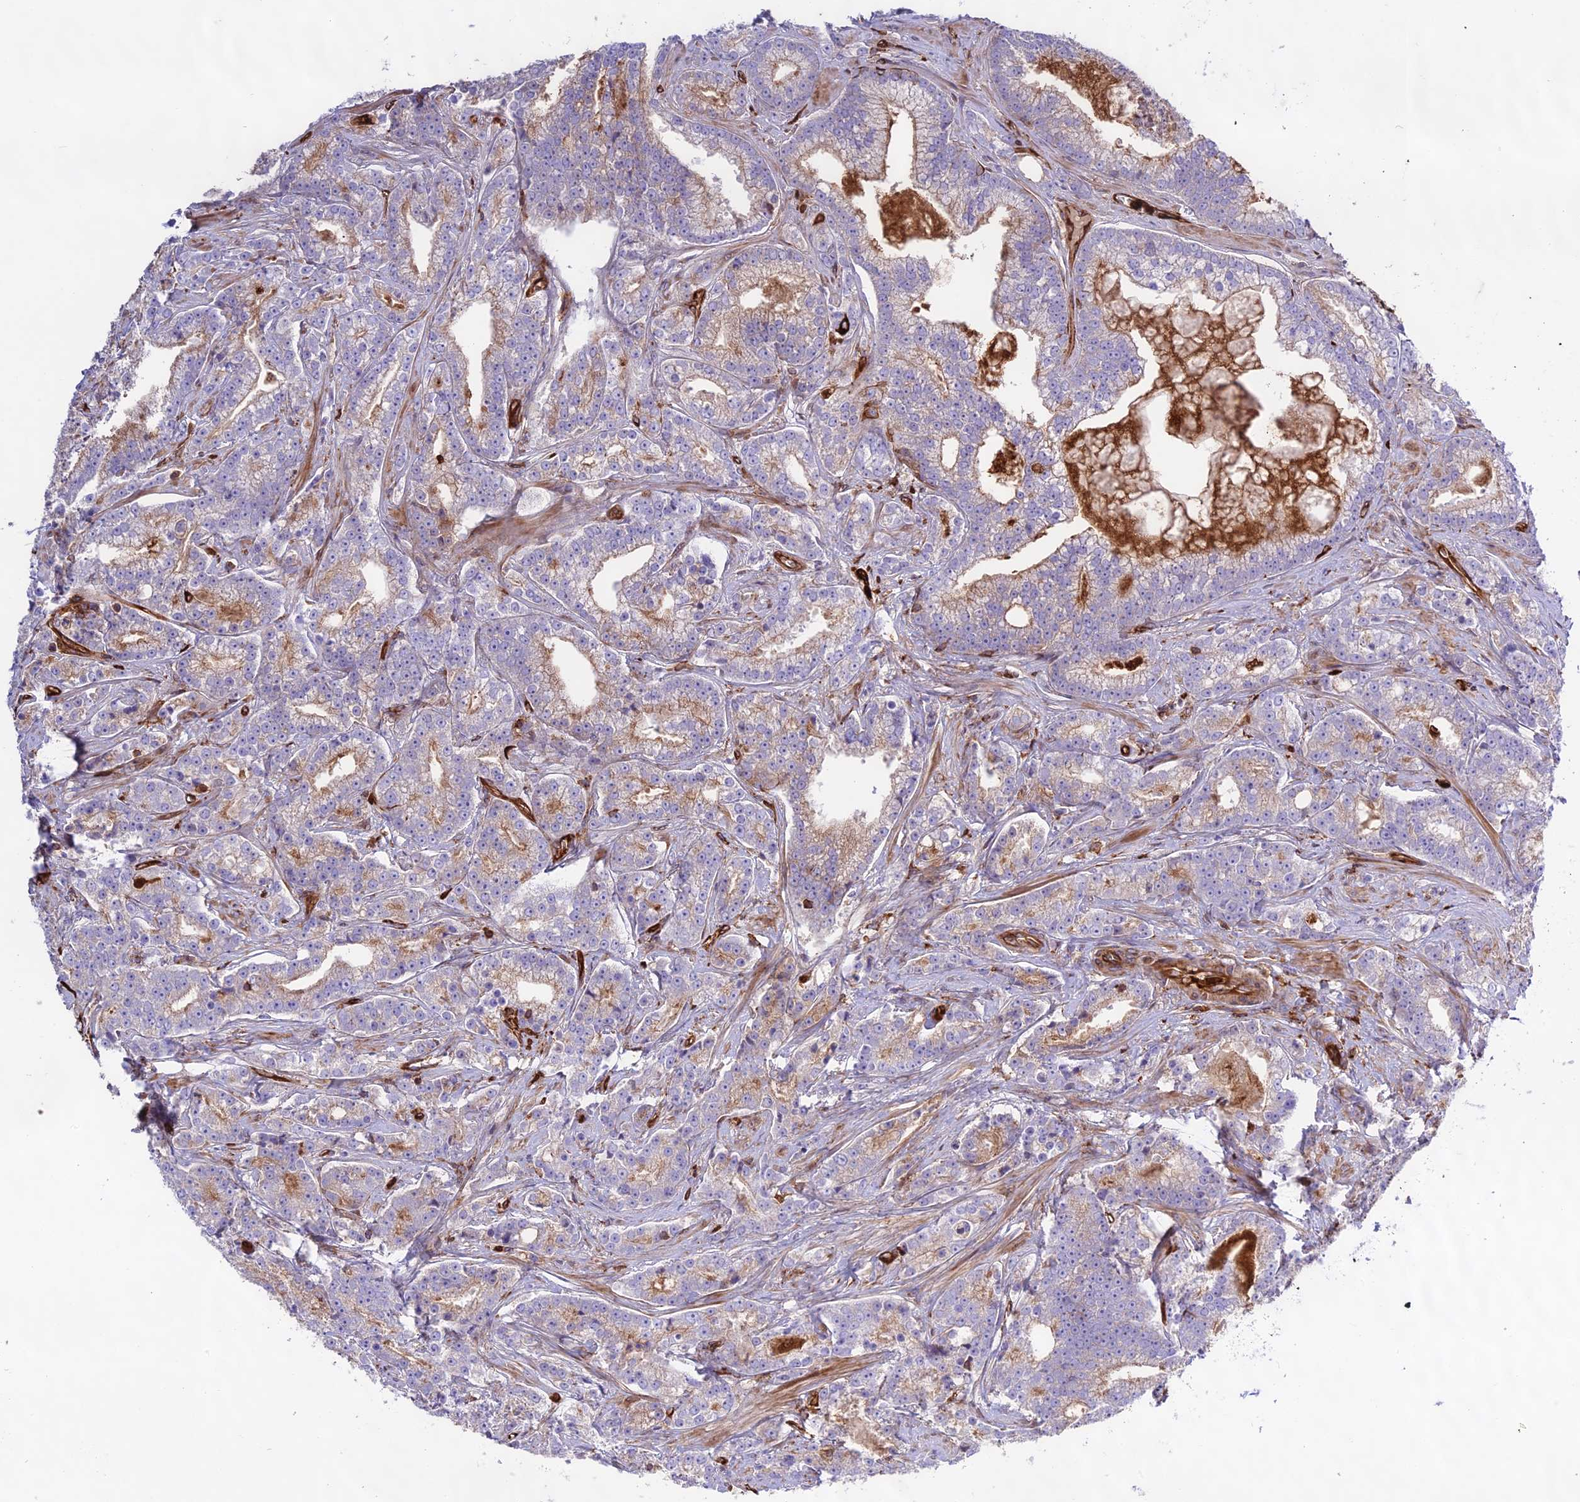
{"staining": {"intensity": "weak", "quantity": "<25%", "location": "cytoplasmic/membranous"}, "tissue": "prostate cancer", "cell_type": "Tumor cells", "image_type": "cancer", "snomed": [{"axis": "morphology", "description": "Adenocarcinoma, High grade"}, {"axis": "topography", "description": "Prostate"}], "caption": "Histopathology image shows no protein expression in tumor cells of high-grade adenocarcinoma (prostate) tissue.", "gene": "CD99L2", "patient": {"sex": "male", "age": 67}}